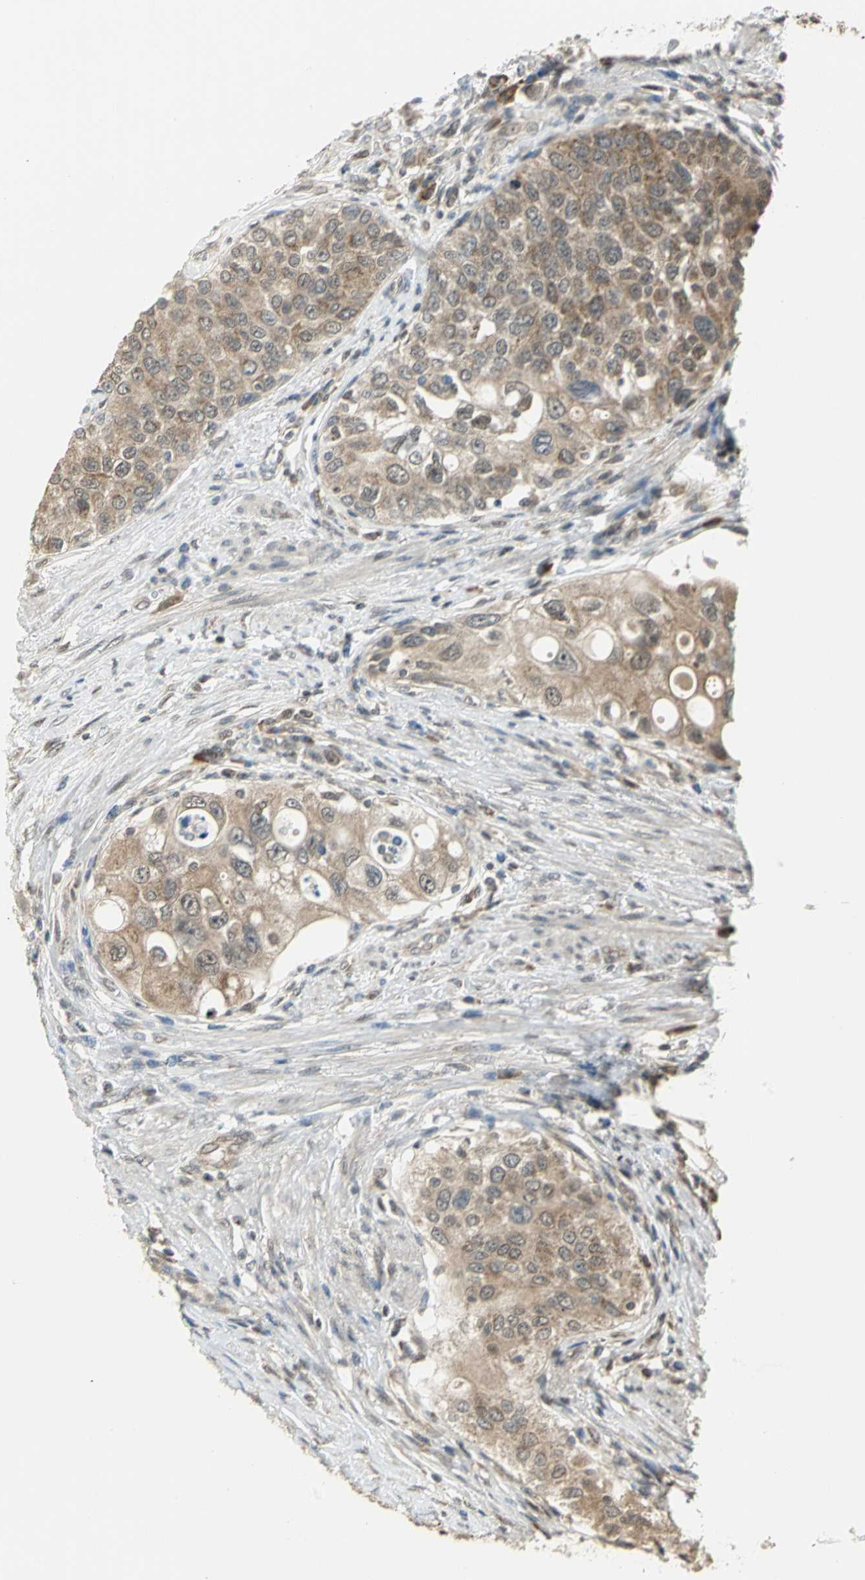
{"staining": {"intensity": "weak", "quantity": ">75%", "location": "cytoplasmic/membranous"}, "tissue": "urothelial cancer", "cell_type": "Tumor cells", "image_type": "cancer", "snomed": [{"axis": "morphology", "description": "Urothelial carcinoma, High grade"}, {"axis": "topography", "description": "Urinary bladder"}], "caption": "The histopathology image exhibits immunohistochemical staining of urothelial carcinoma (high-grade). There is weak cytoplasmic/membranous staining is present in approximately >75% of tumor cells.", "gene": "PSMC4", "patient": {"sex": "female", "age": 56}}